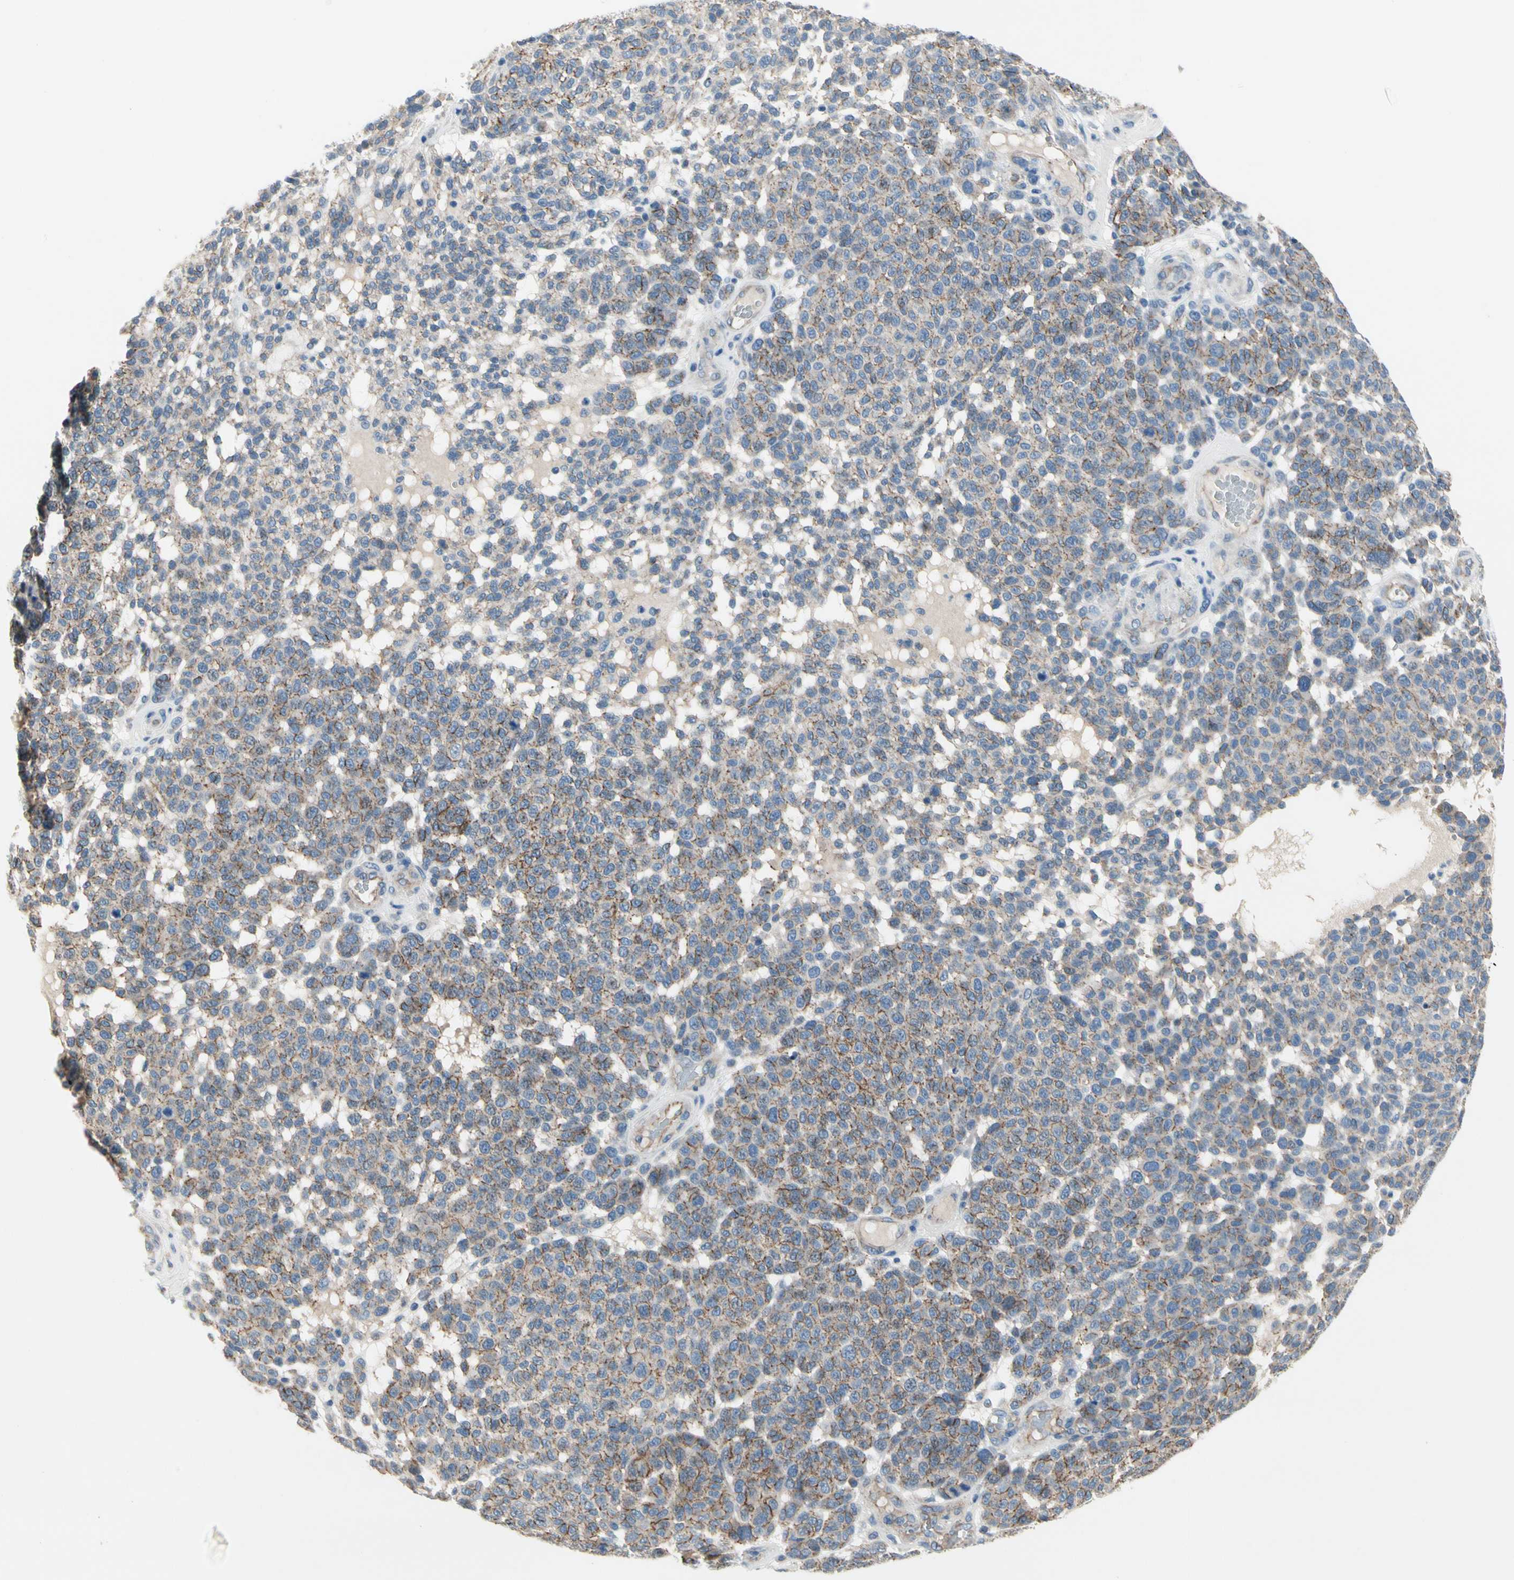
{"staining": {"intensity": "weak", "quantity": "<25%", "location": "cytoplasmic/membranous"}, "tissue": "melanoma", "cell_type": "Tumor cells", "image_type": "cancer", "snomed": [{"axis": "morphology", "description": "Malignant melanoma, NOS"}, {"axis": "topography", "description": "Skin"}], "caption": "Tumor cells show no significant staining in melanoma. (DAB (3,3'-diaminobenzidine) IHC visualized using brightfield microscopy, high magnification).", "gene": "LGR6", "patient": {"sex": "male", "age": 59}}